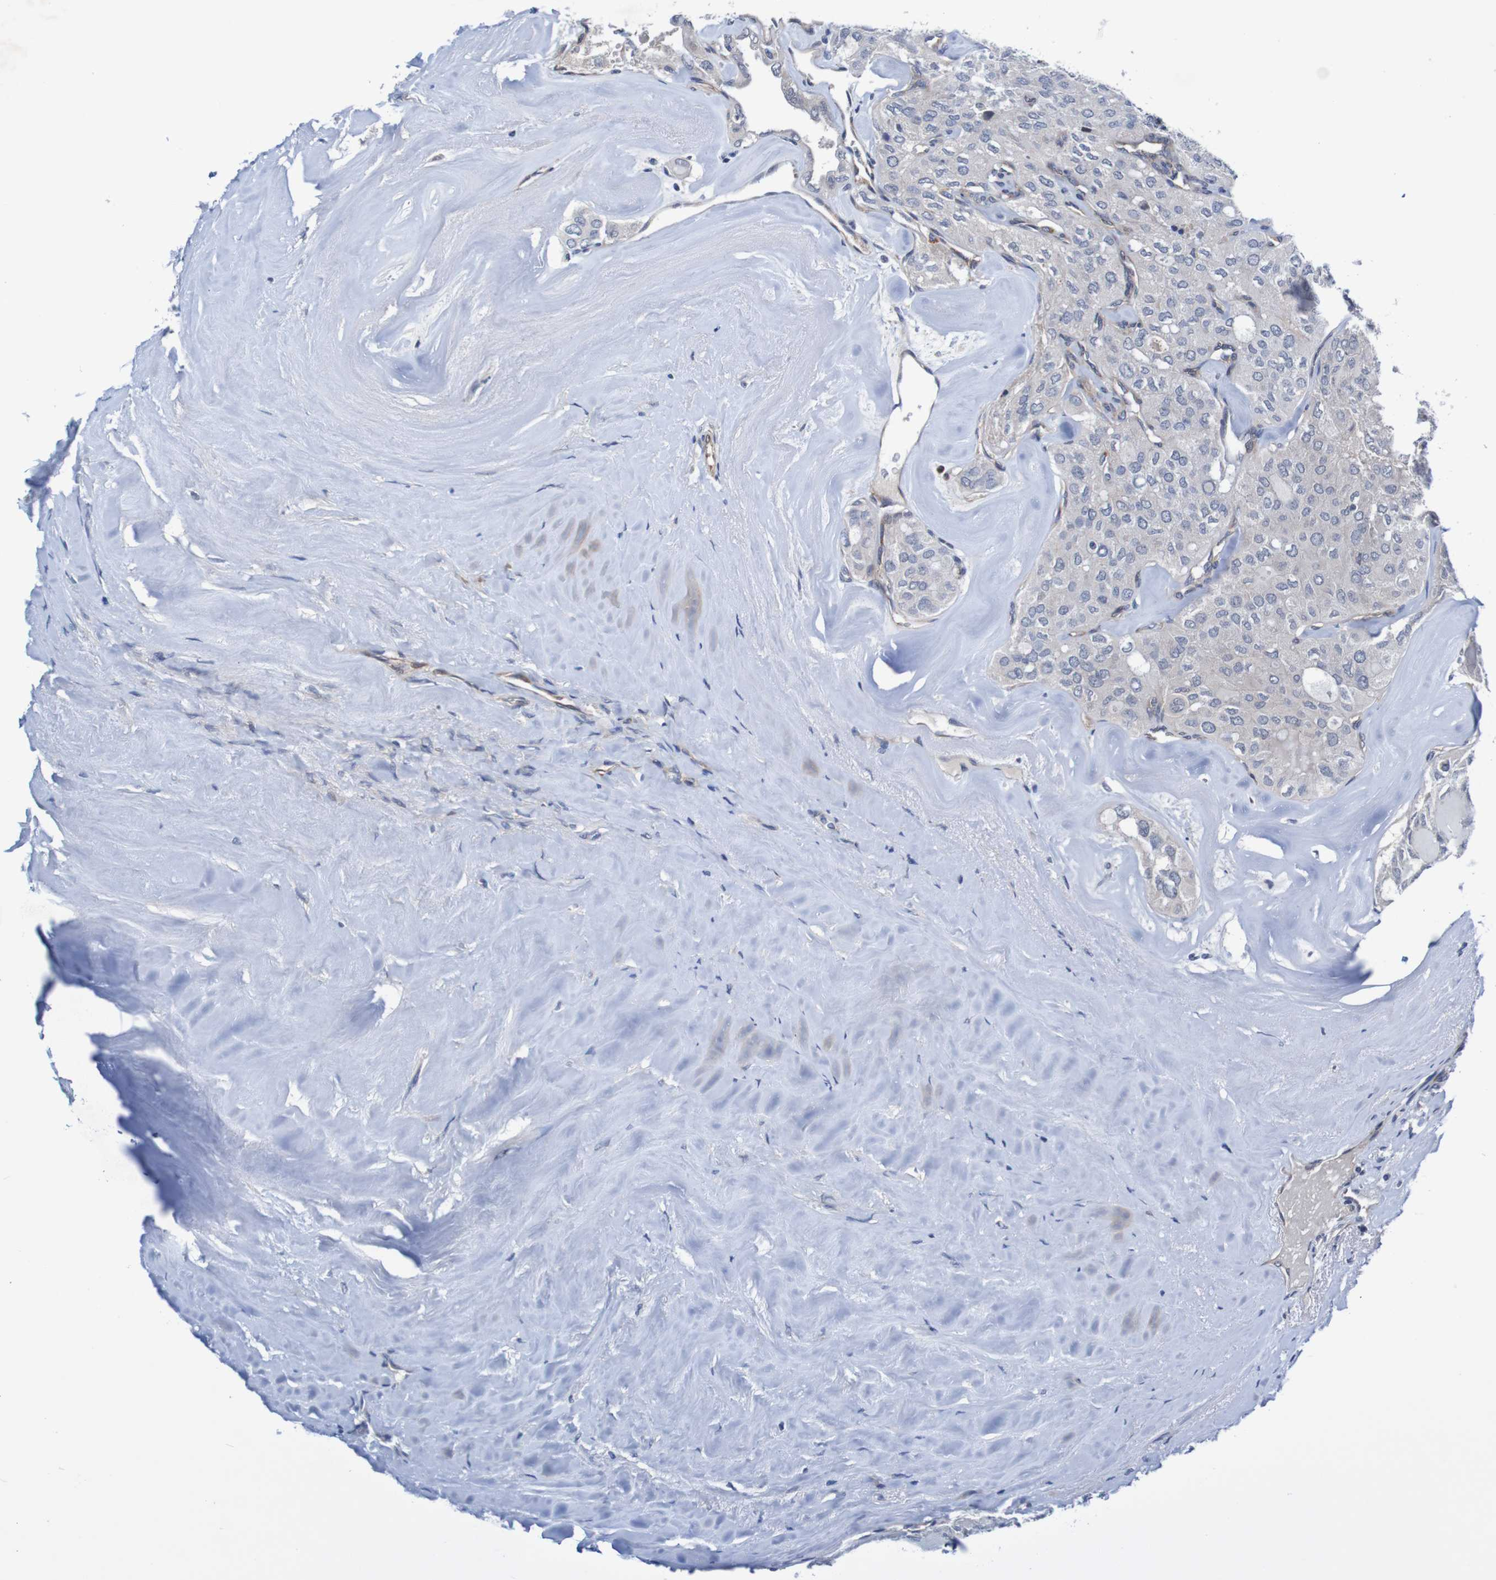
{"staining": {"intensity": "weak", "quantity": "<25%", "location": "nuclear"}, "tissue": "thyroid cancer", "cell_type": "Tumor cells", "image_type": "cancer", "snomed": [{"axis": "morphology", "description": "Follicular adenoma carcinoma, NOS"}, {"axis": "topography", "description": "Thyroid gland"}], "caption": "A micrograph of thyroid cancer stained for a protein demonstrates no brown staining in tumor cells.", "gene": "CPED1", "patient": {"sex": "male", "age": 75}}